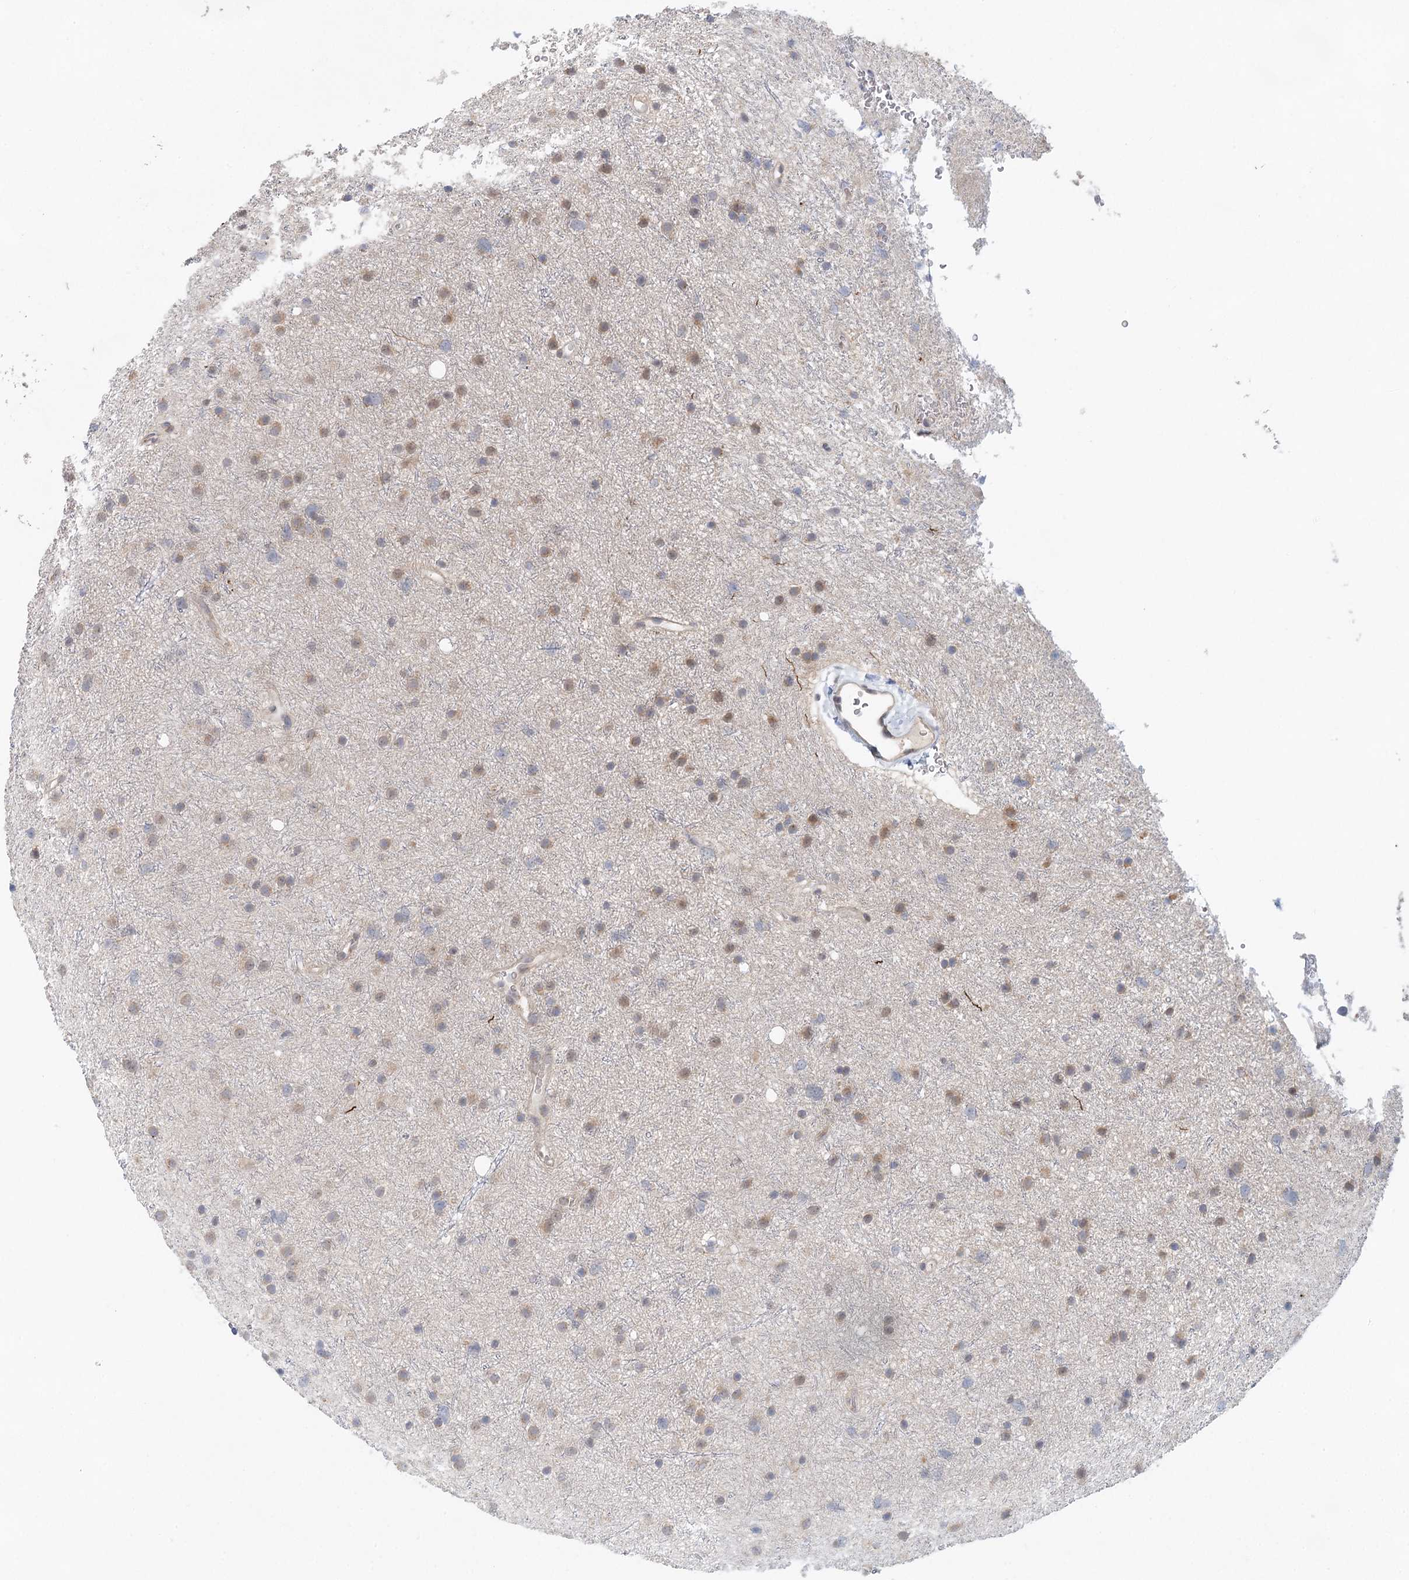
{"staining": {"intensity": "weak", "quantity": ">75%", "location": "cytoplasmic/membranous"}, "tissue": "glioma", "cell_type": "Tumor cells", "image_type": "cancer", "snomed": [{"axis": "morphology", "description": "Glioma, malignant, Low grade"}, {"axis": "topography", "description": "Cerebral cortex"}], "caption": "Human glioma stained with a brown dye displays weak cytoplasmic/membranous positive positivity in about >75% of tumor cells.", "gene": "BLTP1", "patient": {"sex": "female", "age": 39}}